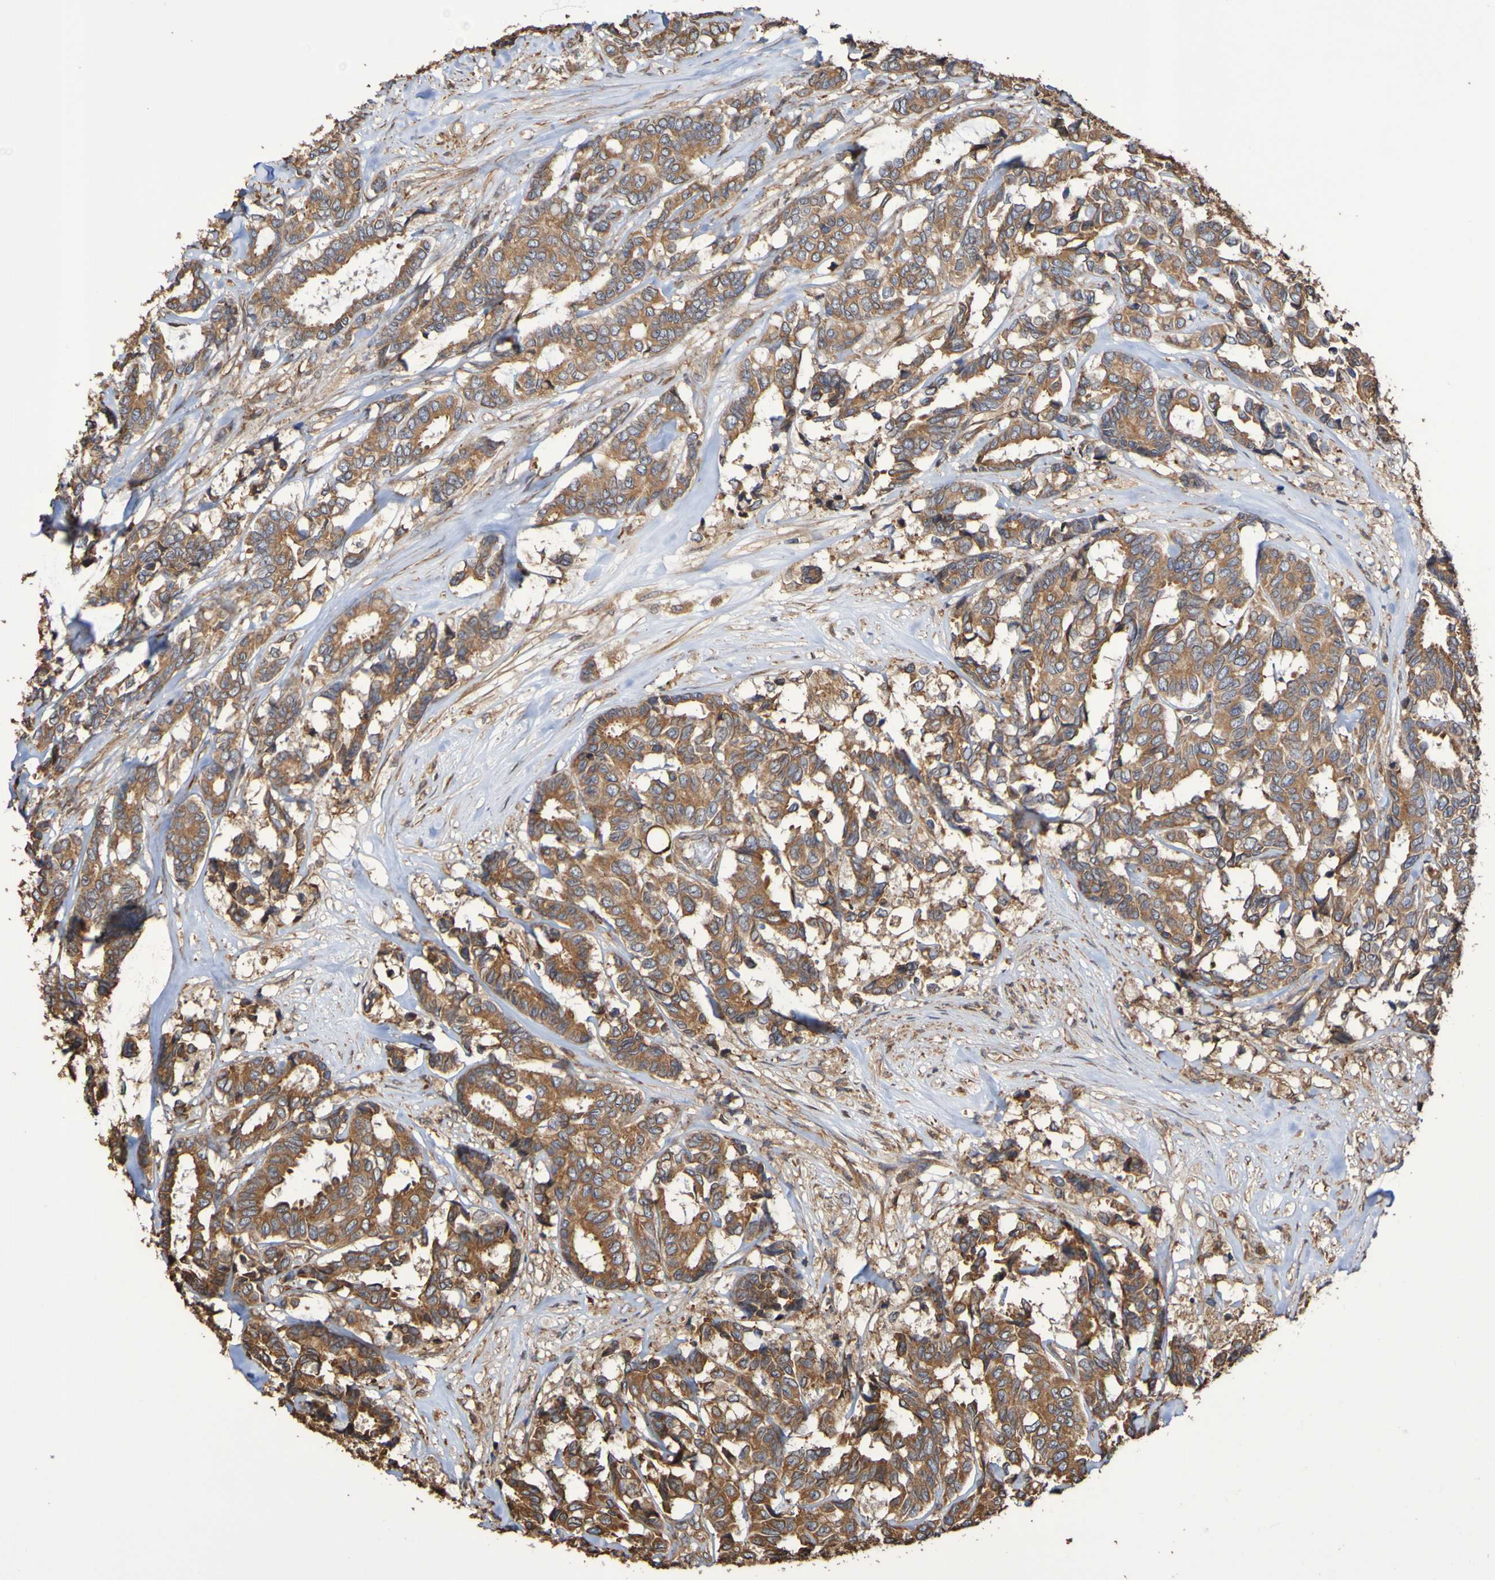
{"staining": {"intensity": "moderate", "quantity": ">75%", "location": "cytoplasmic/membranous"}, "tissue": "breast cancer", "cell_type": "Tumor cells", "image_type": "cancer", "snomed": [{"axis": "morphology", "description": "Duct carcinoma"}, {"axis": "topography", "description": "Breast"}], "caption": "Approximately >75% of tumor cells in invasive ductal carcinoma (breast) demonstrate moderate cytoplasmic/membranous protein staining as visualized by brown immunohistochemical staining.", "gene": "RAB11A", "patient": {"sex": "female", "age": 87}}